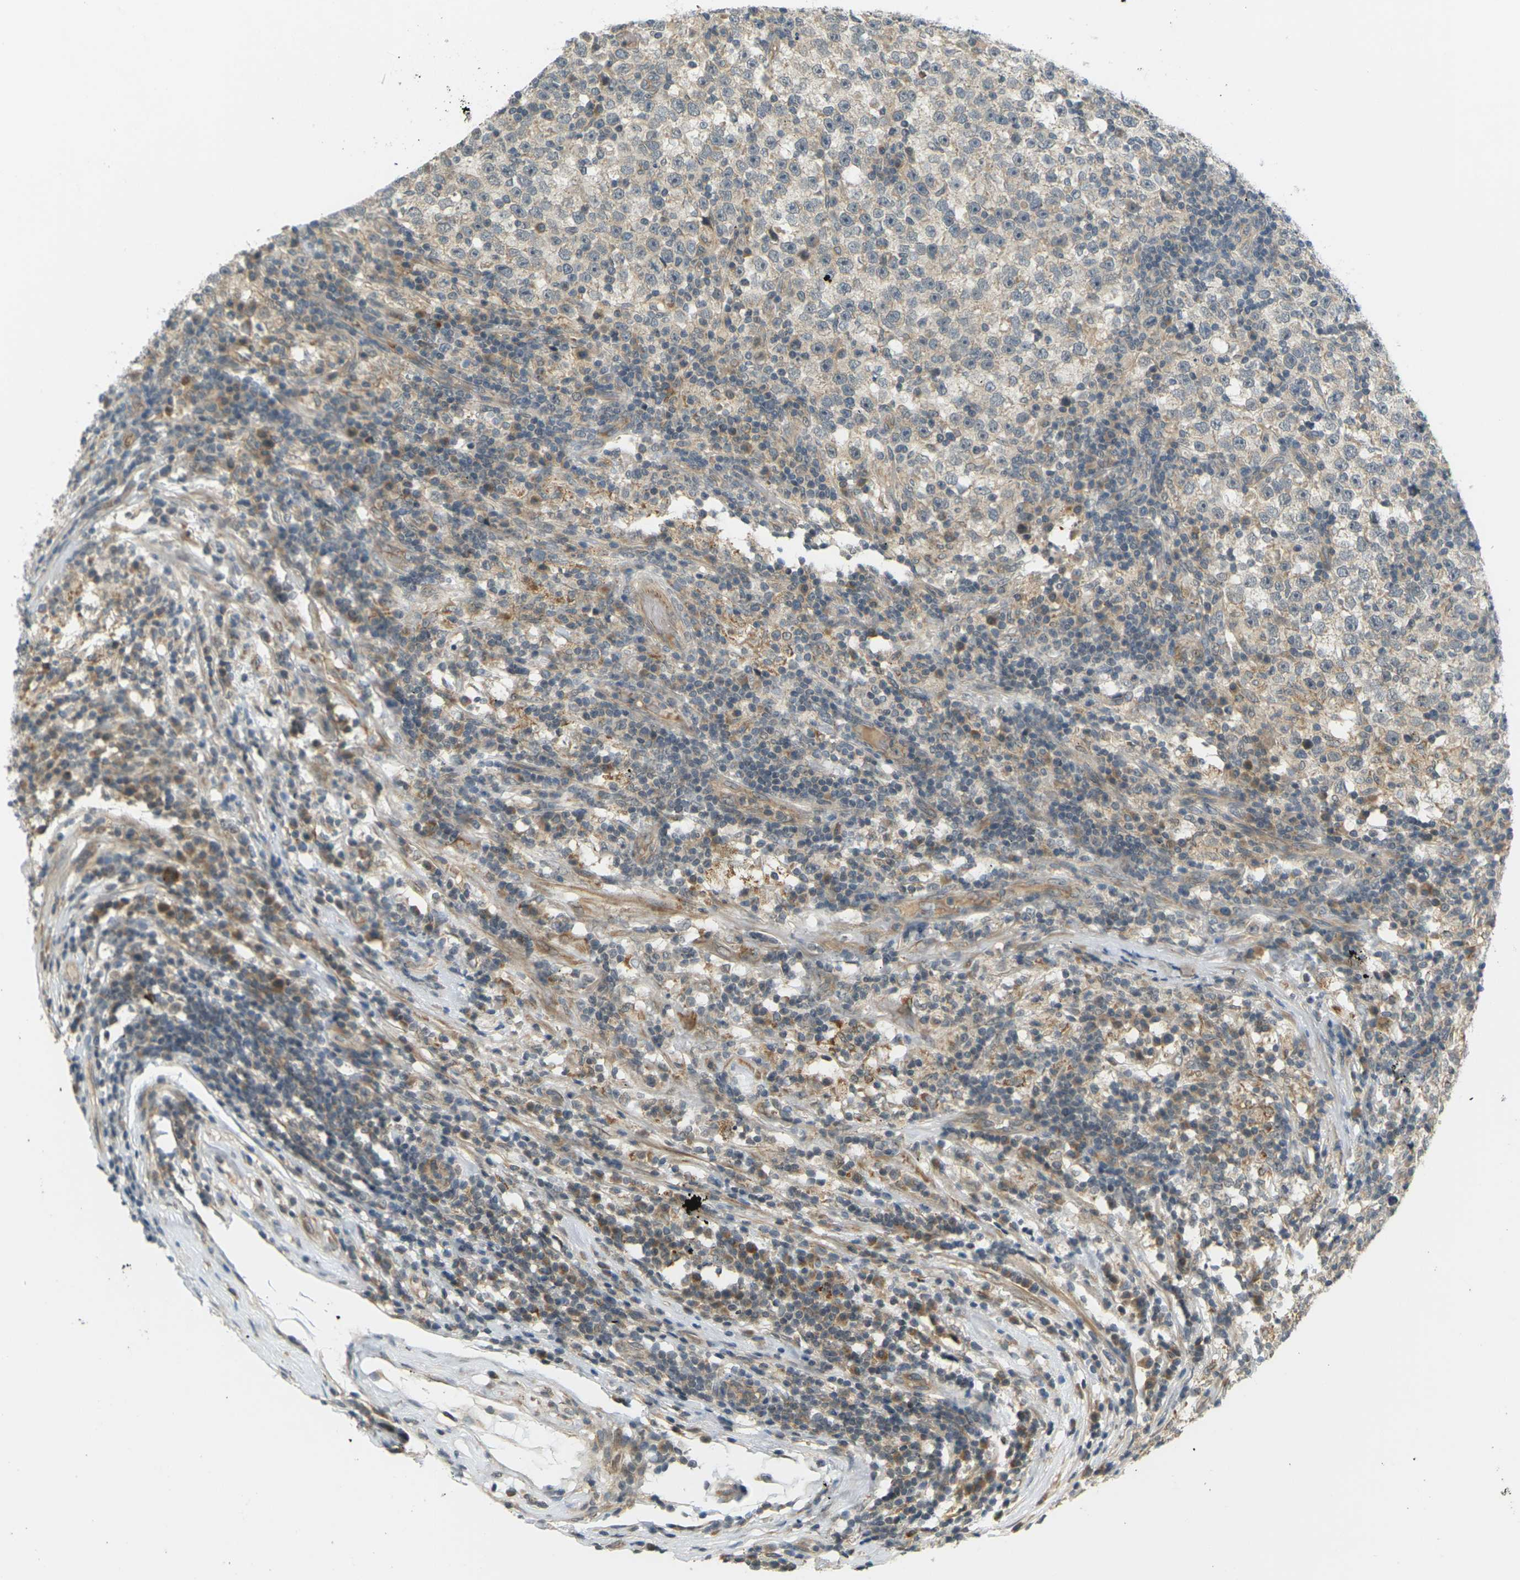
{"staining": {"intensity": "weak", "quantity": ">75%", "location": "cytoplasmic/membranous"}, "tissue": "testis cancer", "cell_type": "Tumor cells", "image_type": "cancer", "snomed": [{"axis": "morphology", "description": "Seminoma, NOS"}, {"axis": "topography", "description": "Testis"}], "caption": "Immunohistochemical staining of testis seminoma exhibits weak cytoplasmic/membranous protein expression in approximately >75% of tumor cells.", "gene": "SOCS6", "patient": {"sex": "male", "age": 43}}